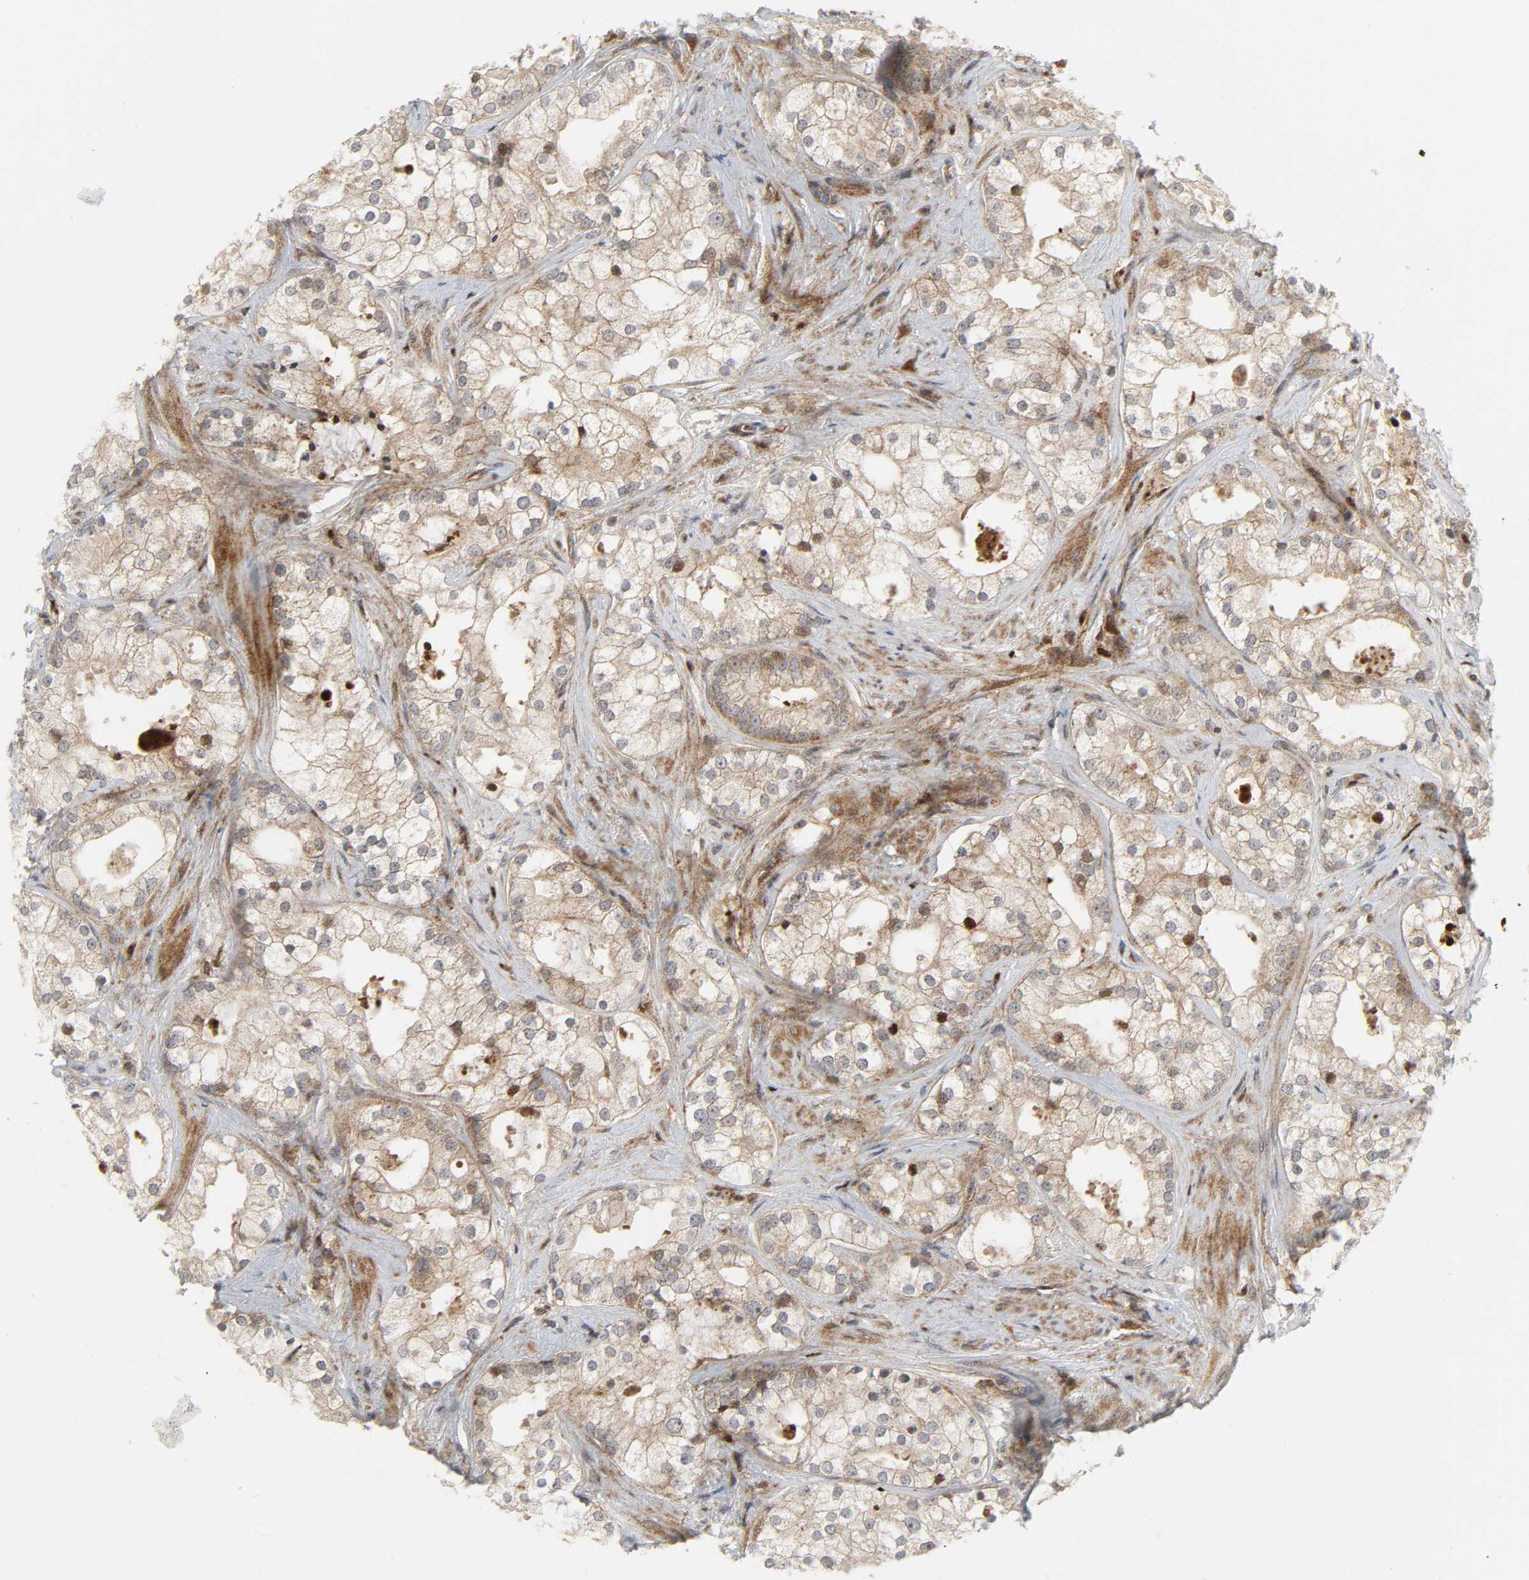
{"staining": {"intensity": "moderate", "quantity": ">75%", "location": "cytoplasmic/membranous"}, "tissue": "prostate cancer", "cell_type": "Tumor cells", "image_type": "cancer", "snomed": [{"axis": "morphology", "description": "Adenocarcinoma, Low grade"}, {"axis": "topography", "description": "Prostate"}], "caption": "Immunohistochemical staining of adenocarcinoma (low-grade) (prostate) reveals medium levels of moderate cytoplasmic/membranous protein expression in approximately >75% of tumor cells.", "gene": "CHUK", "patient": {"sex": "male", "age": 58}}